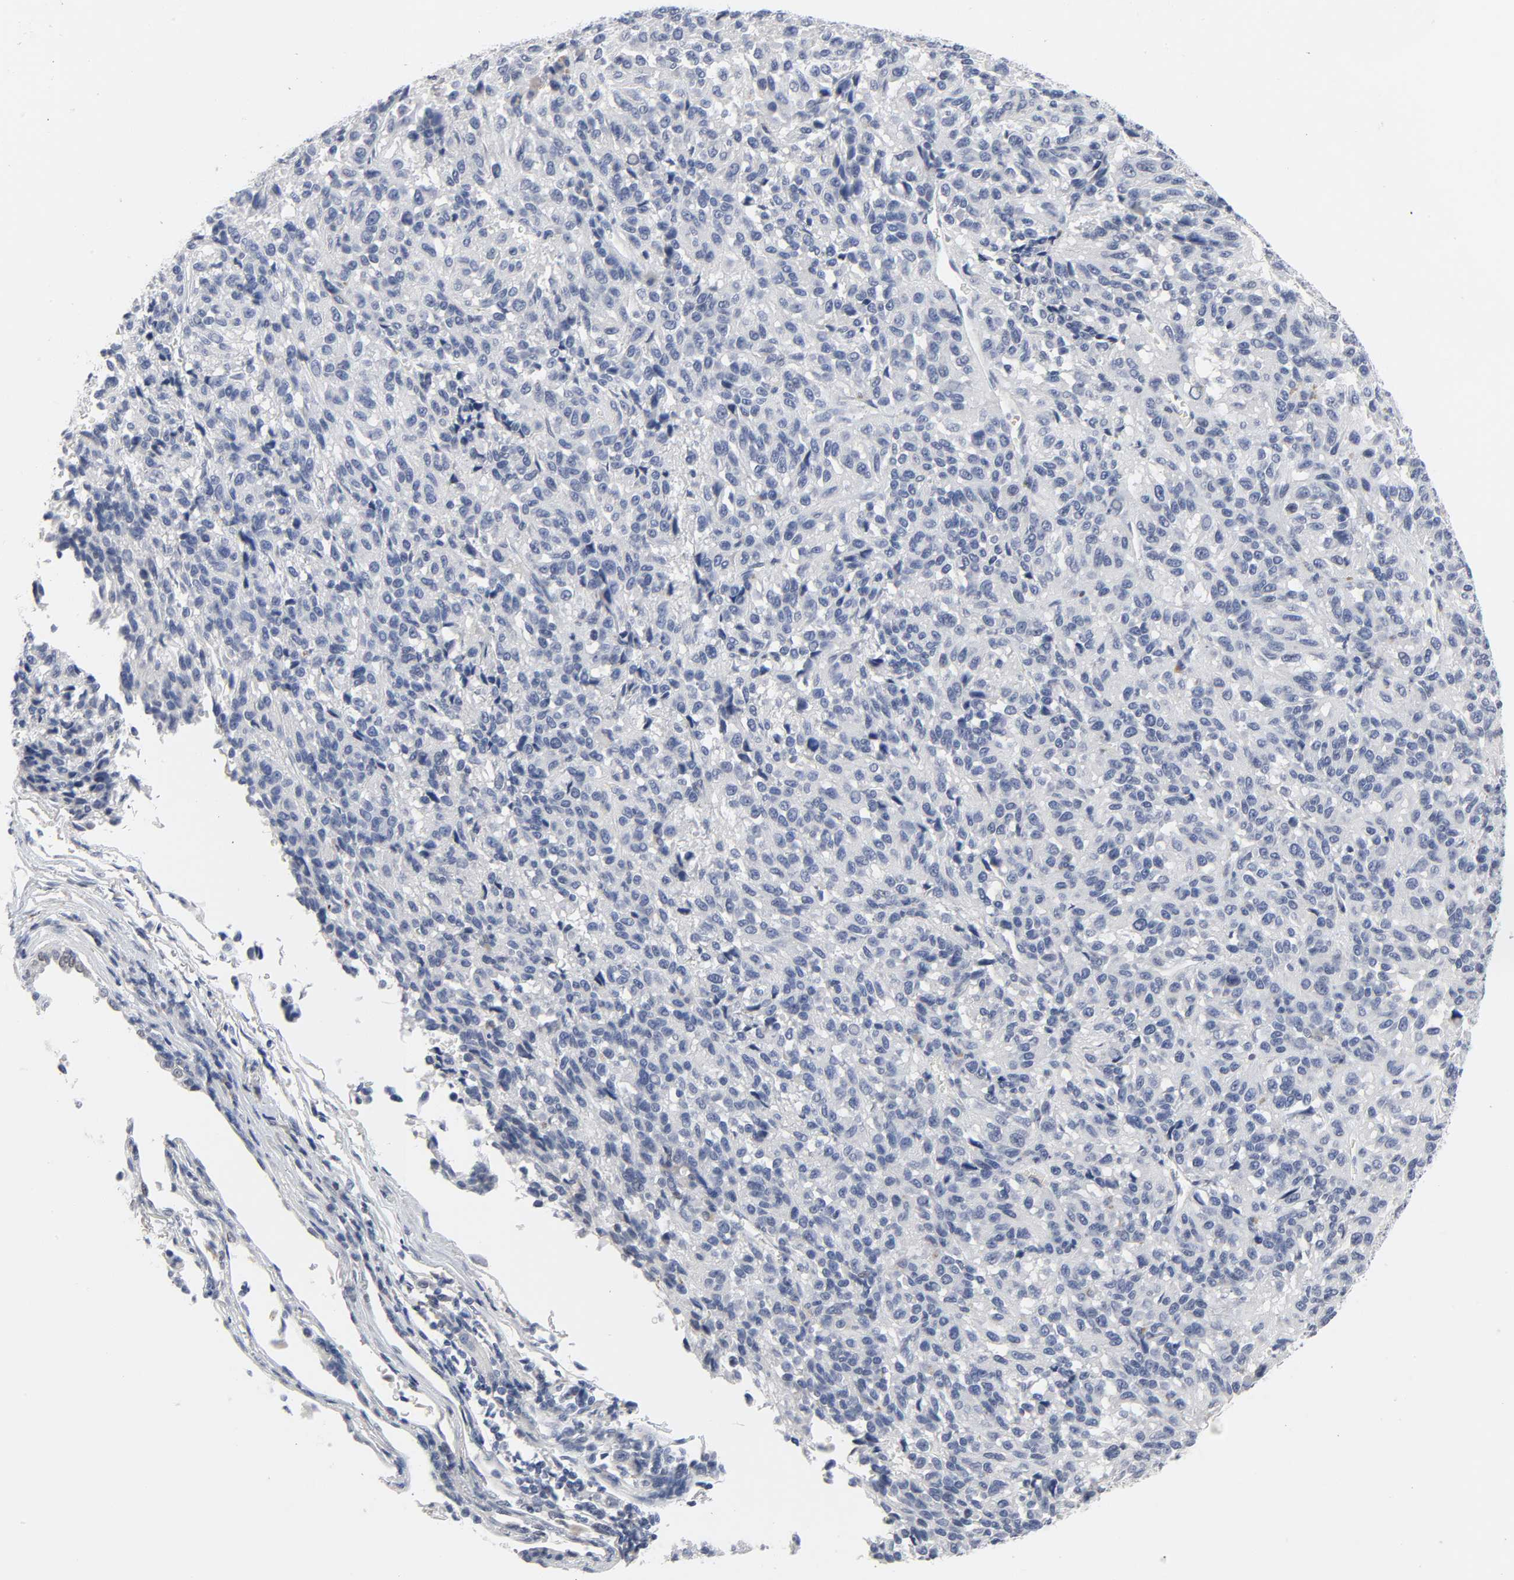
{"staining": {"intensity": "negative", "quantity": "none", "location": "none"}, "tissue": "melanoma", "cell_type": "Tumor cells", "image_type": "cancer", "snomed": [{"axis": "morphology", "description": "Malignant melanoma, Metastatic site"}, {"axis": "topography", "description": "Lung"}], "caption": "This is an immunohistochemistry (IHC) histopathology image of malignant melanoma (metastatic site). There is no expression in tumor cells.", "gene": "SALL2", "patient": {"sex": "male", "age": 64}}